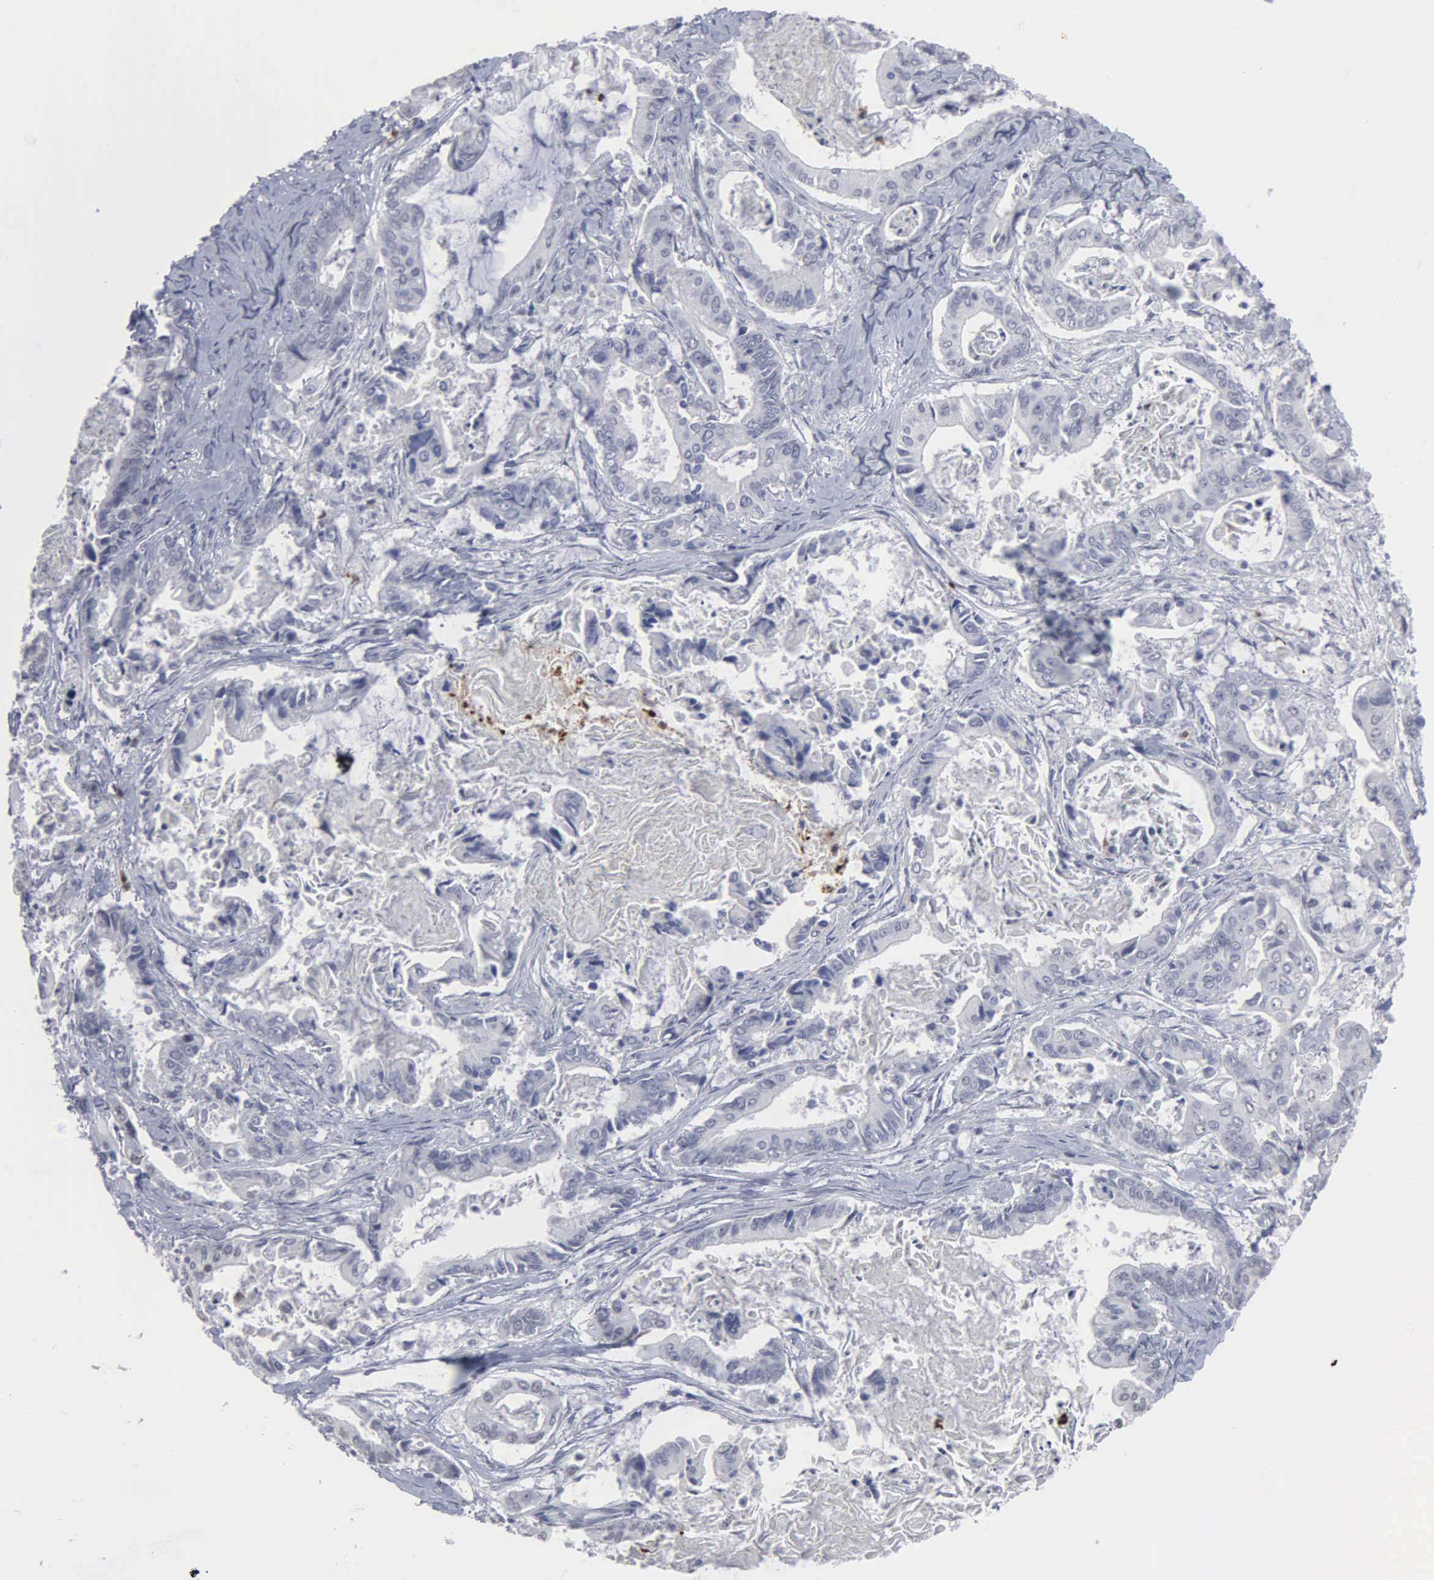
{"staining": {"intensity": "negative", "quantity": "none", "location": "none"}, "tissue": "stomach cancer", "cell_type": "Tumor cells", "image_type": "cancer", "snomed": [{"axis": "morphology", "description": "Adenocarcinoma, NOS"}, {"axis": "topography", "description": "Stomach, upper"}], "caption": "Micrograph shows no significant protein expression in tumor cells of stomach cancer.", "gene": "SPIN3", "patient": {"sex": "male", "age": 80}}